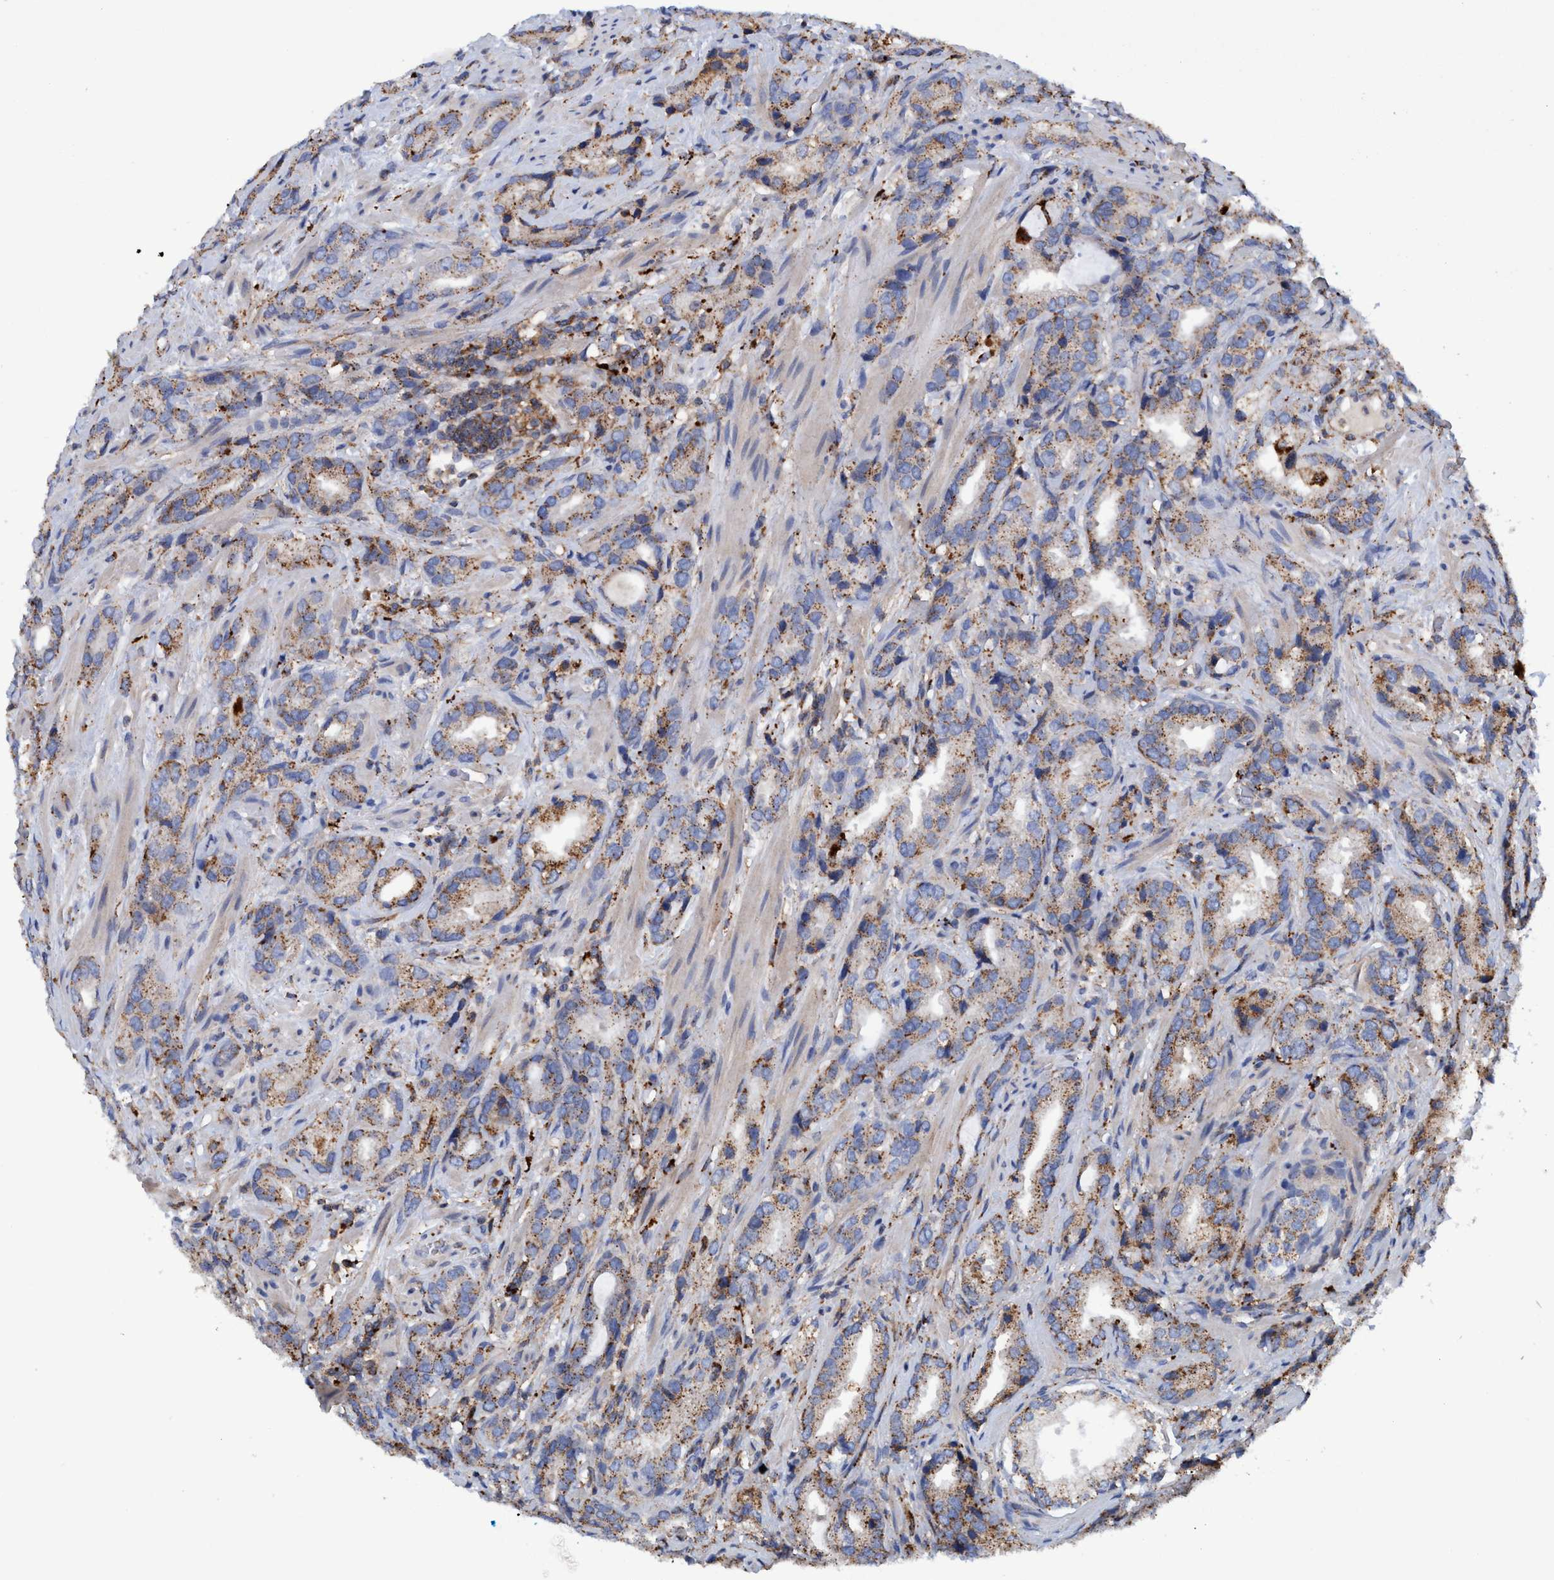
{"staining": {"intensity": "moderate", "quantity": ">75%", "location": "cytoplasmic/membranous"}, "tissue": "prostate cancer", "cell_type": "Tumor cells", "image_type": "cancer", "snomed": [{"axis": "morphology", "description": "Adenocarcinoma, High grade"}, {"axis": "topography", "description": "Prostate"}], "caption": "IHC image of neoplastic tissue: human prostate cancer stained using immunohistochemistry (IHC) demonstrates medium levels of moderate protein expression localized specifically in the cytoplasmic/membranous of tumor cells, appearing as a cytoplasmic/membranous brown color.", "gene": "TRIM65", "patient": {"sex": "male", "age": 63}}